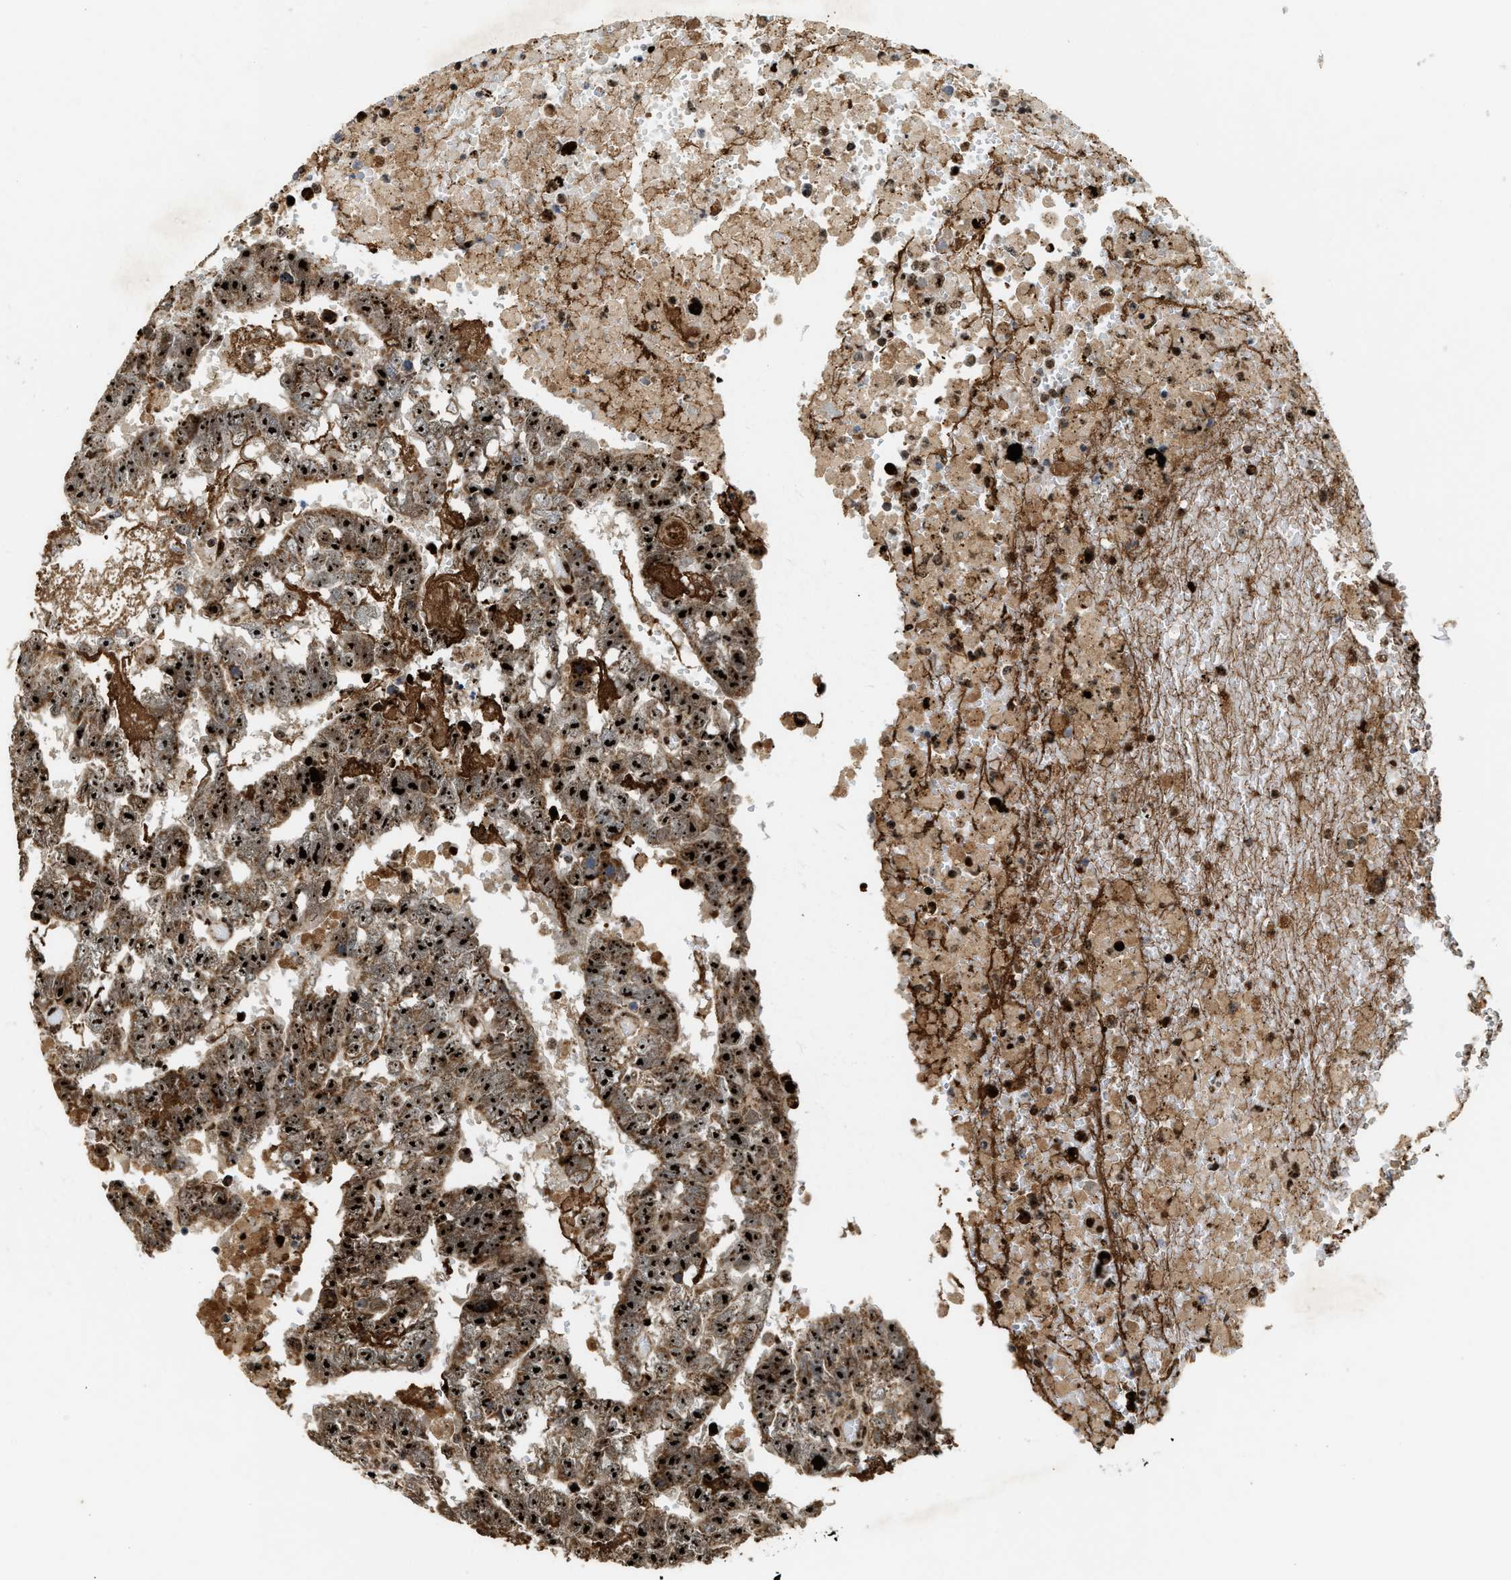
{"staining": {"intensity": "strong", "quantity": ">75%", "location": "nuclear"}, "tissue": "testis cancer", "cell_type": "Tumor cells", "image_type": "cancer", "snomed": [{"axis": "morphology", "description": "Carcinoma, Embryonal, NOS"}, {"axis": "topography", "description": "Testis"}], "caption": "Embryonal carcinoma (testis) stained with a brown dye displays strong nuclear positive expression in approximately >75% of tumor cells.", "gene": "ZNF687", "patient": {"sex": "male", "age": 25}}